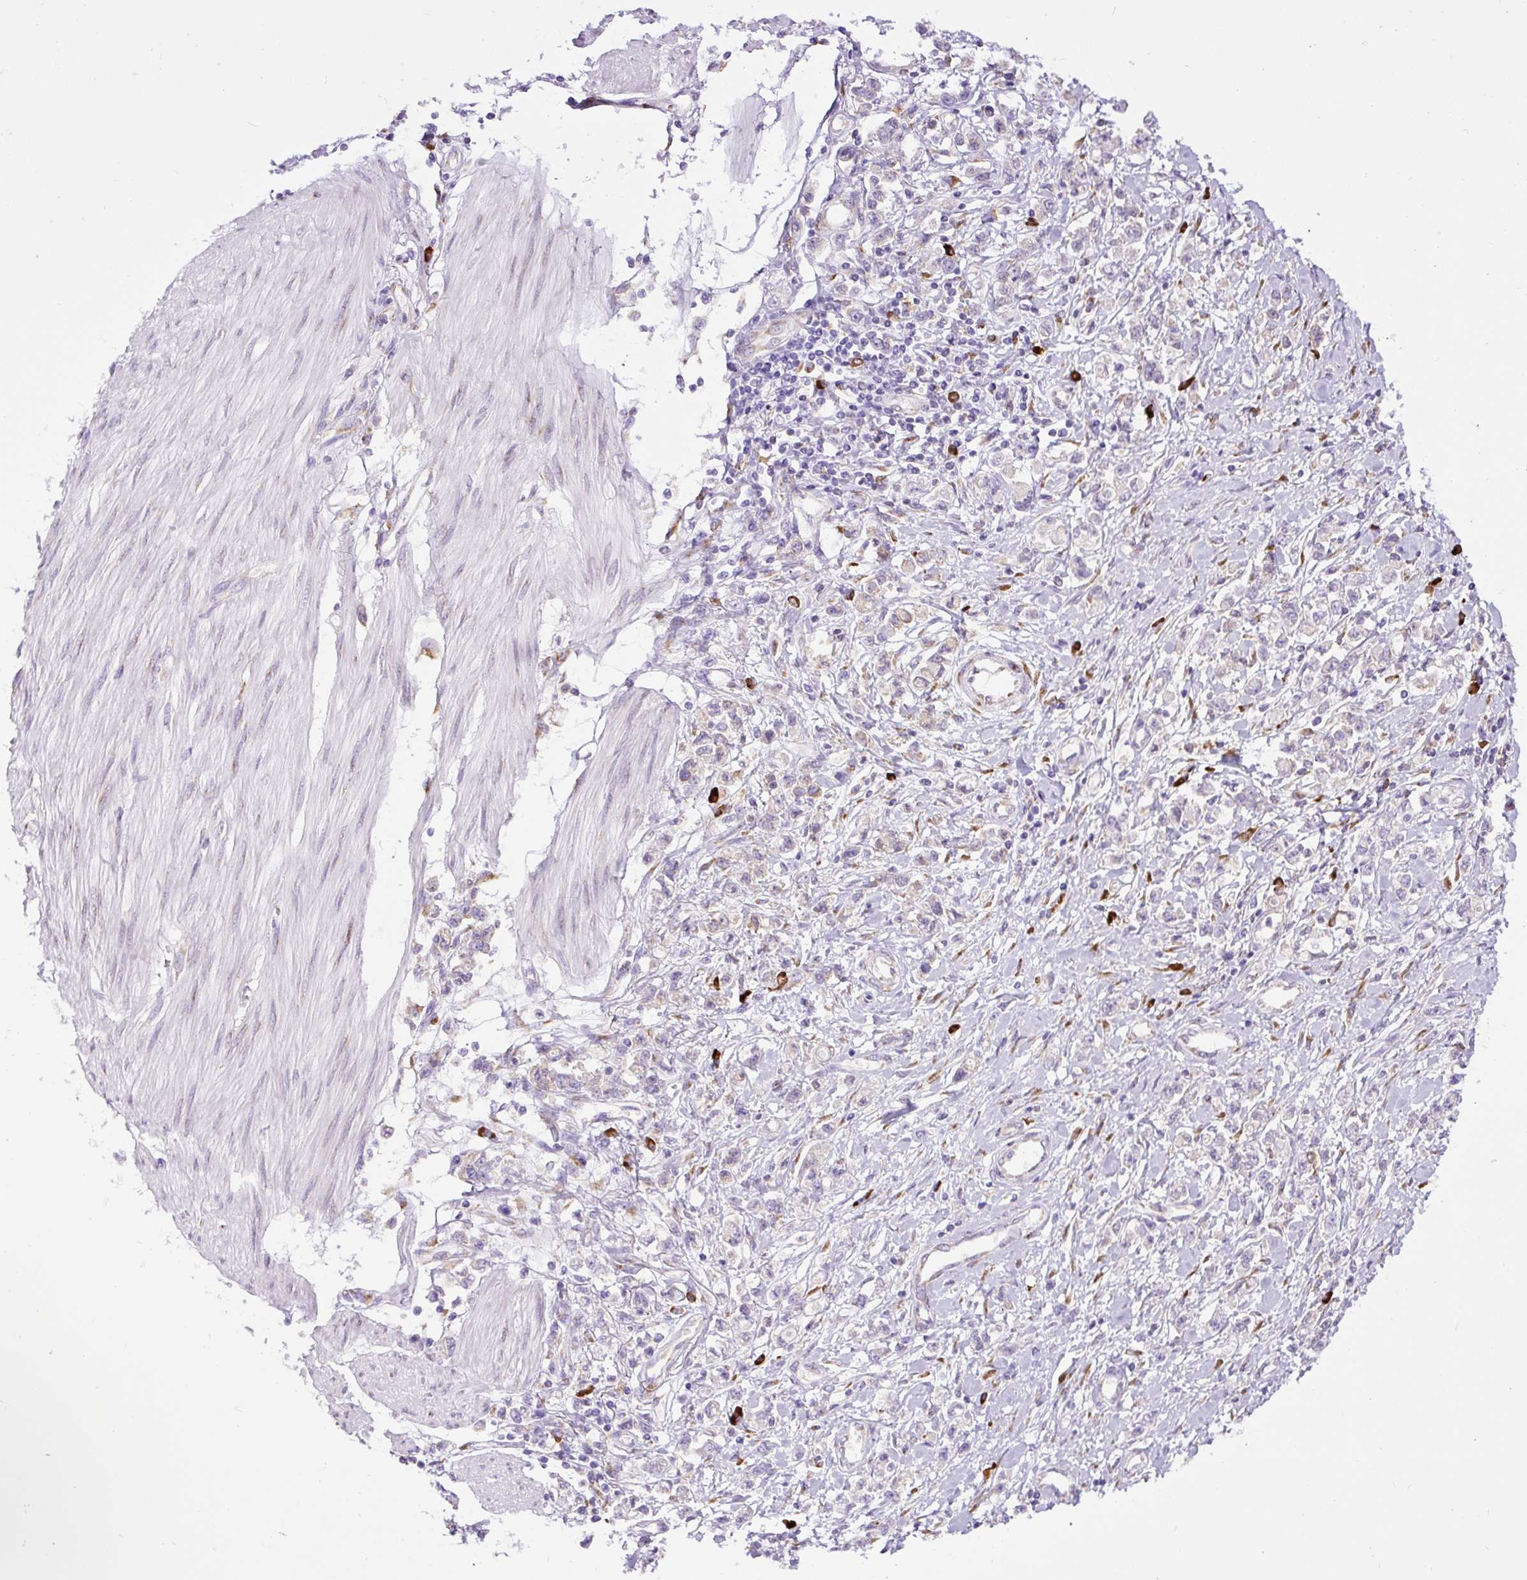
{"staining": {"intensity": "moderate", "quantity": "<25%", "location": "cytoplasmic/membranous"}, "tissue": "stomach cancer", "cell_type": "Tumor cells", "image_type": "cancer", "snomed": [{"axis": "morphology", "description": "Adenocarcinoma, NOS"}, {"axis": "topography", "description": "Stomach"}], "caption": "A histopathology image showing moderate cytoplasmic/membranous expression in approximately <25% of tumor cells in stomach cancer, as visualized by brown immunohistochemical staining.", "gene": "DDOST", "patient": {"sex": "female", "age": 76}}